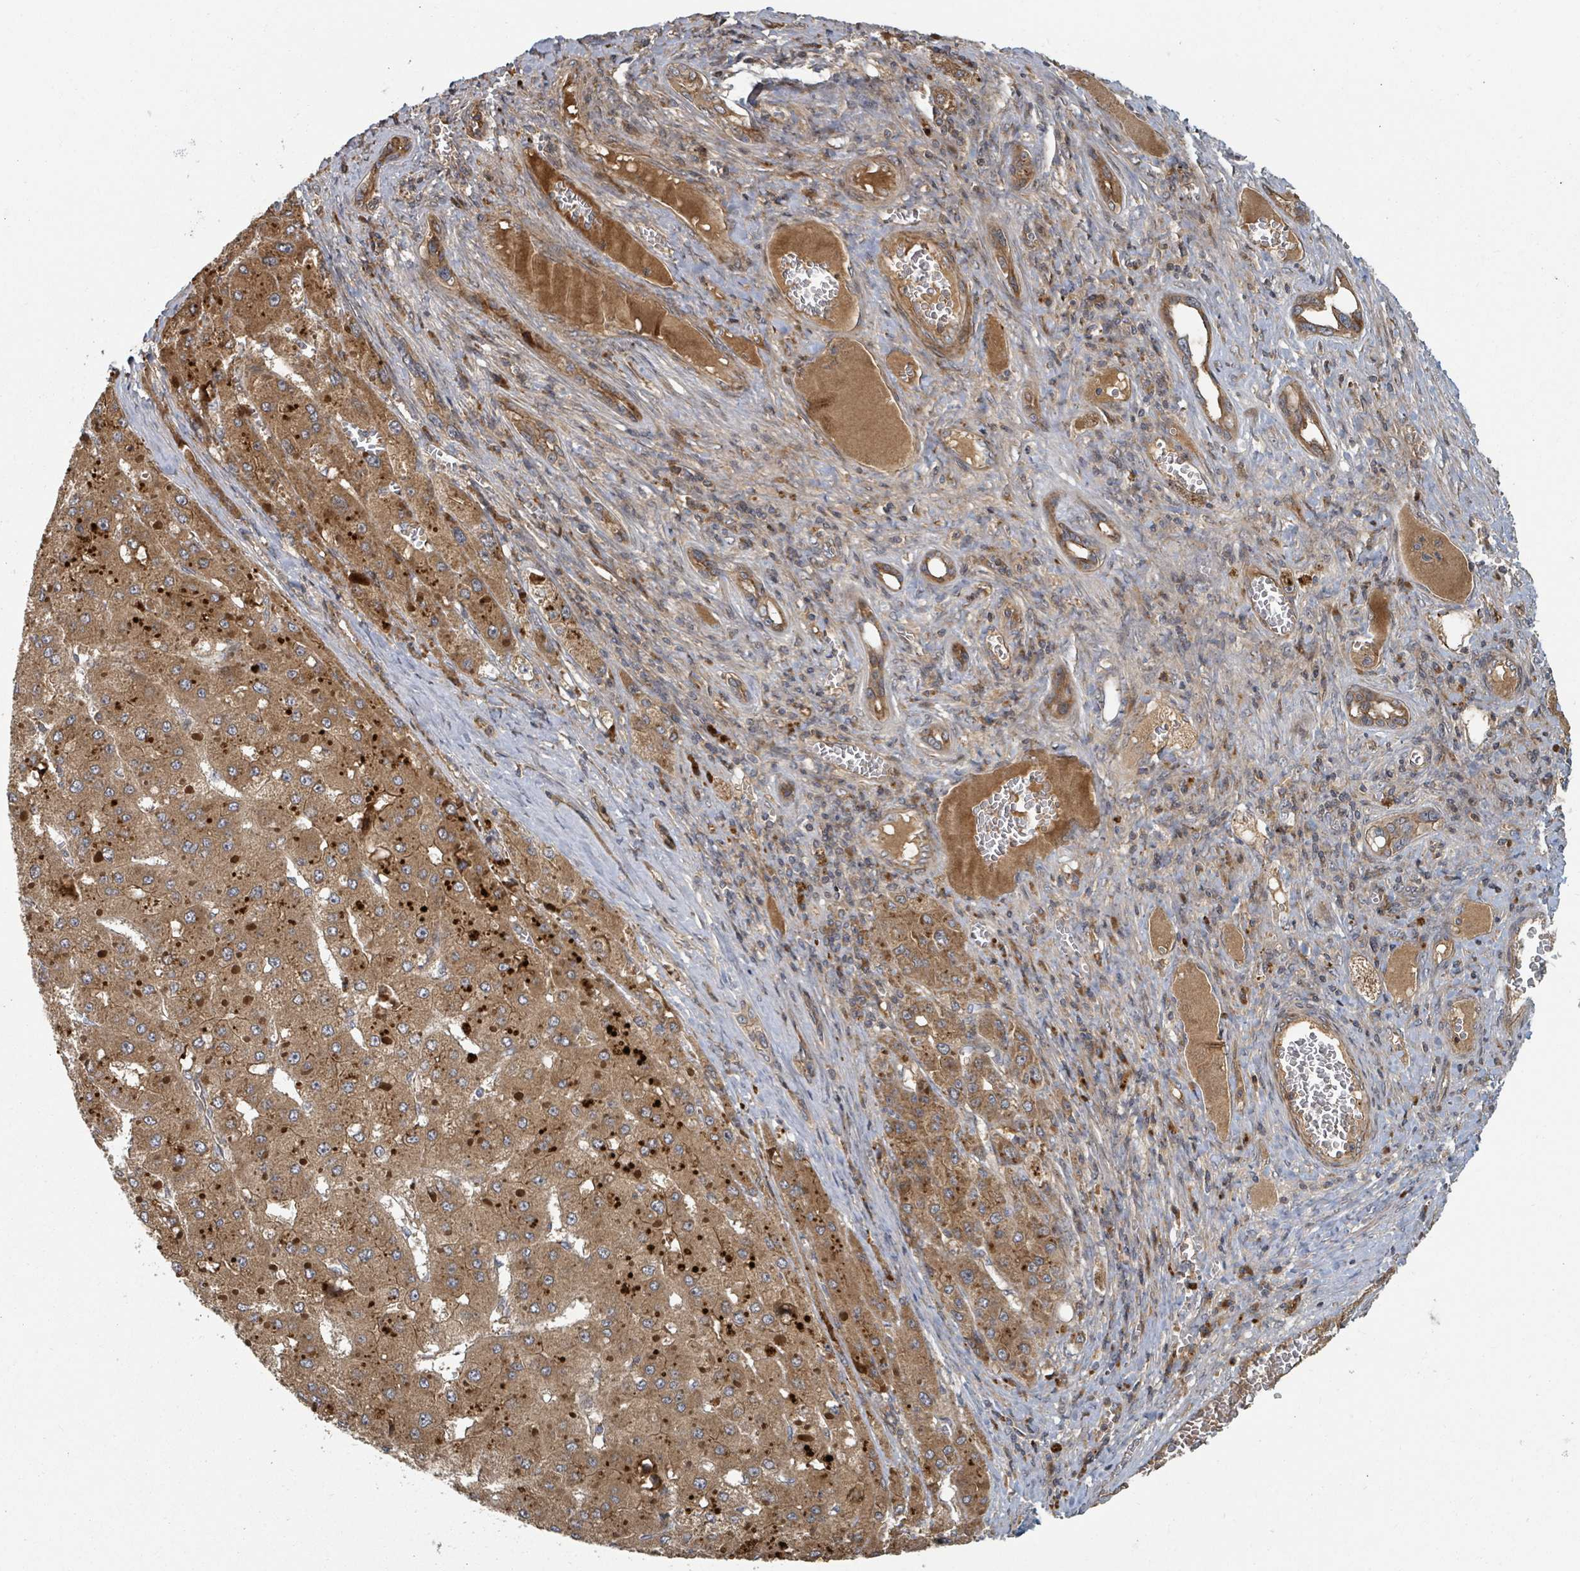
{"staining": {"intensity": "moderate", "quantity": ">75%", "location": "cytoplasmic/membranous"}, "tissue": "liver cancer", "cell_type": "Tumor cells", "image_type": "cancer", "snomed": [{"axis": "morphology", "description": "Carcinoma, Hepatocellular, NOS"}, {"axis": "topography", "description": "Liver"}], "caption": "High-power microscopy captured an IHC histopathology image of hepatocellular carcinoma (liver), revealing moderate cytoplasmic/membranous expression in approximately >75% of tumor cells.", "gene": "DPM1", "patient": {"sex": "female", "age": 73}}